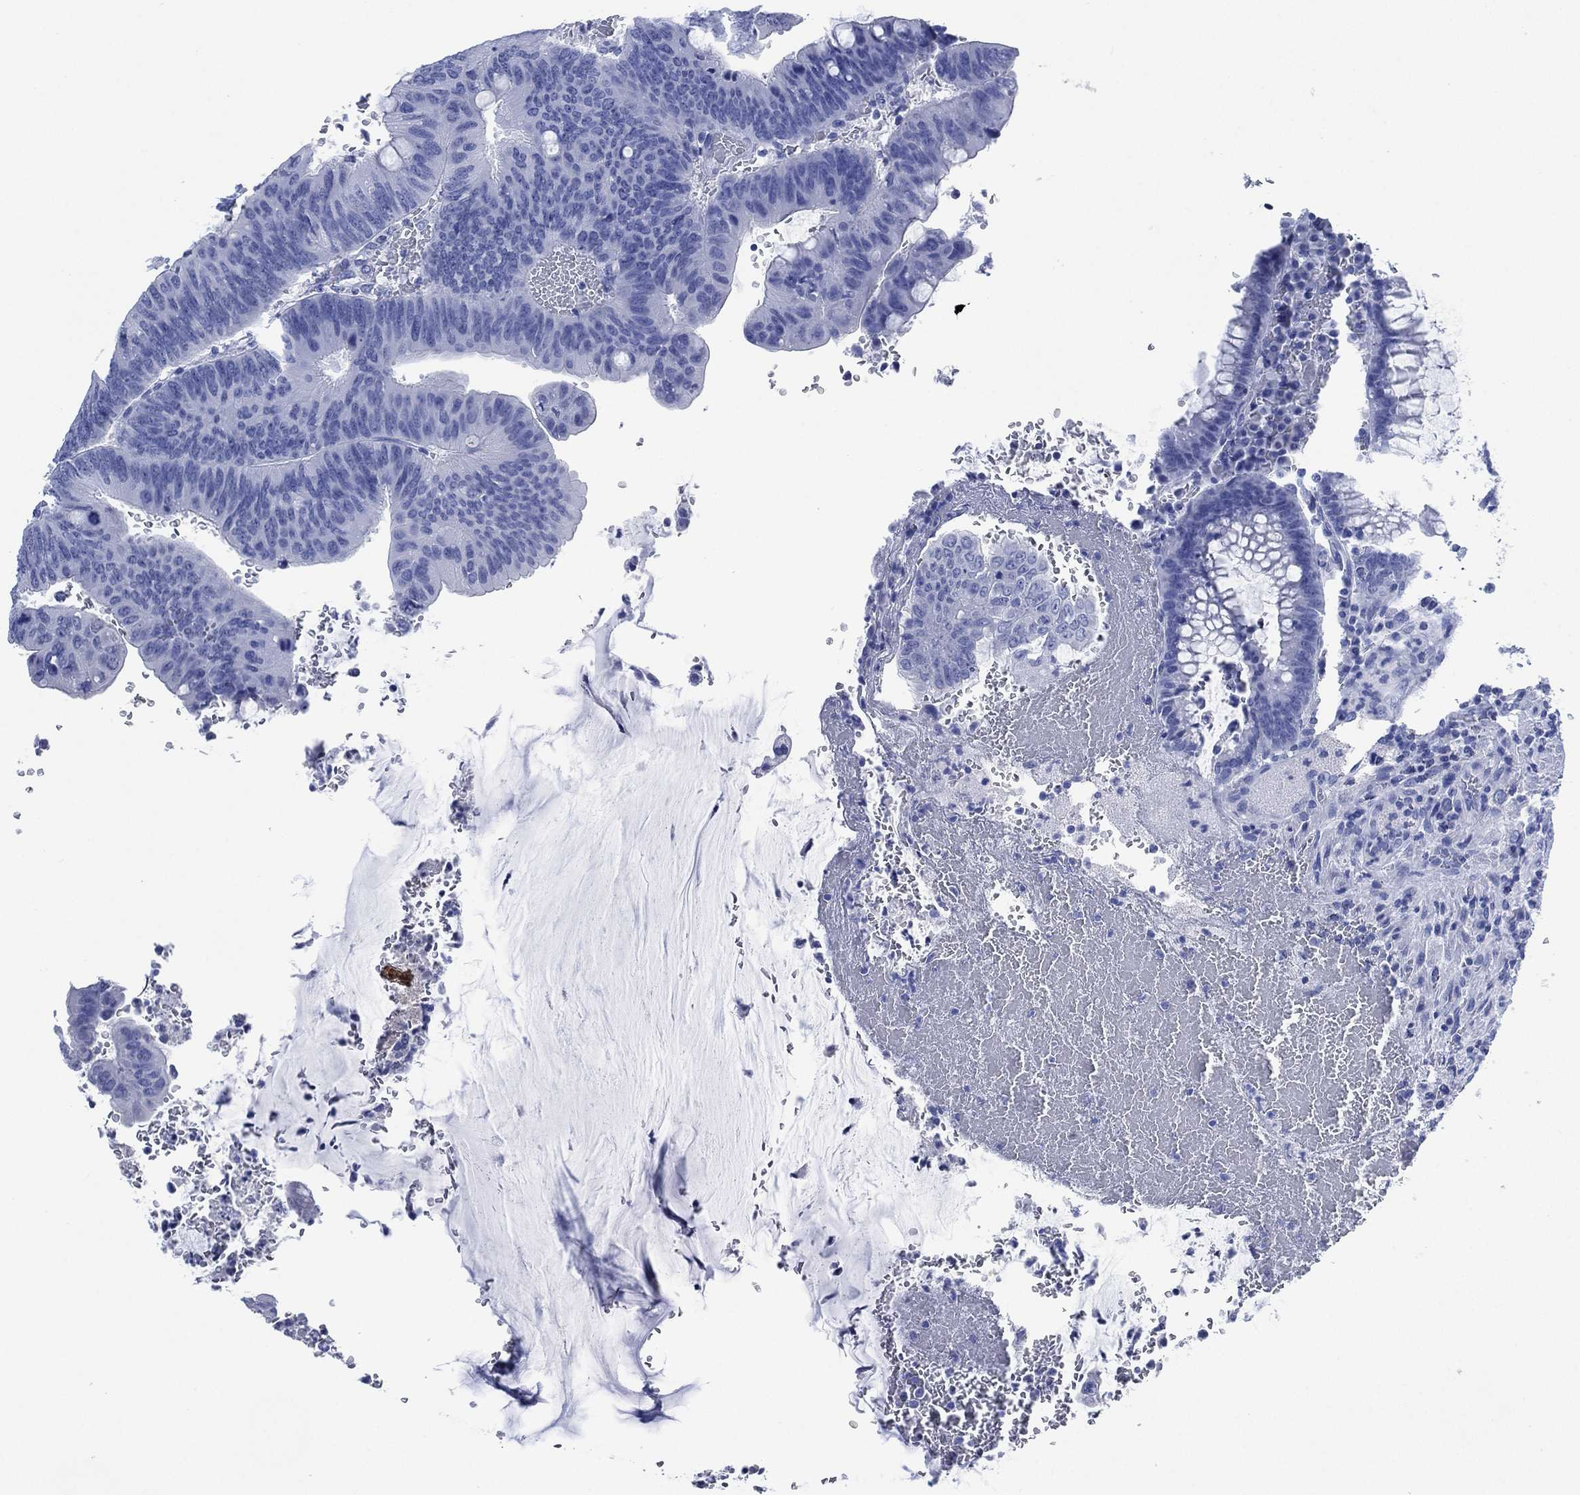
{"staining": {"intensity": "negative", "quantity": "none", "location": "none"}, "tissue": "colorectal cancer", "cell_type": "Tumor cells", "image_type": "cancer", "snomed": [{"axis": "morphology", "description": "Normal tissue, NOS"}, {"axis": "morphology", "description": "Adenocarcinoma, NOS"}, {"axis": "topography", "description": "Rectum"}], "caption": "Colorectal adenocarcinoma stained for a protein using IHC demonstrates no staining tumor cells.", "gene": "SIGLECL1", "patient": {"sex": "male", "age": 92}}